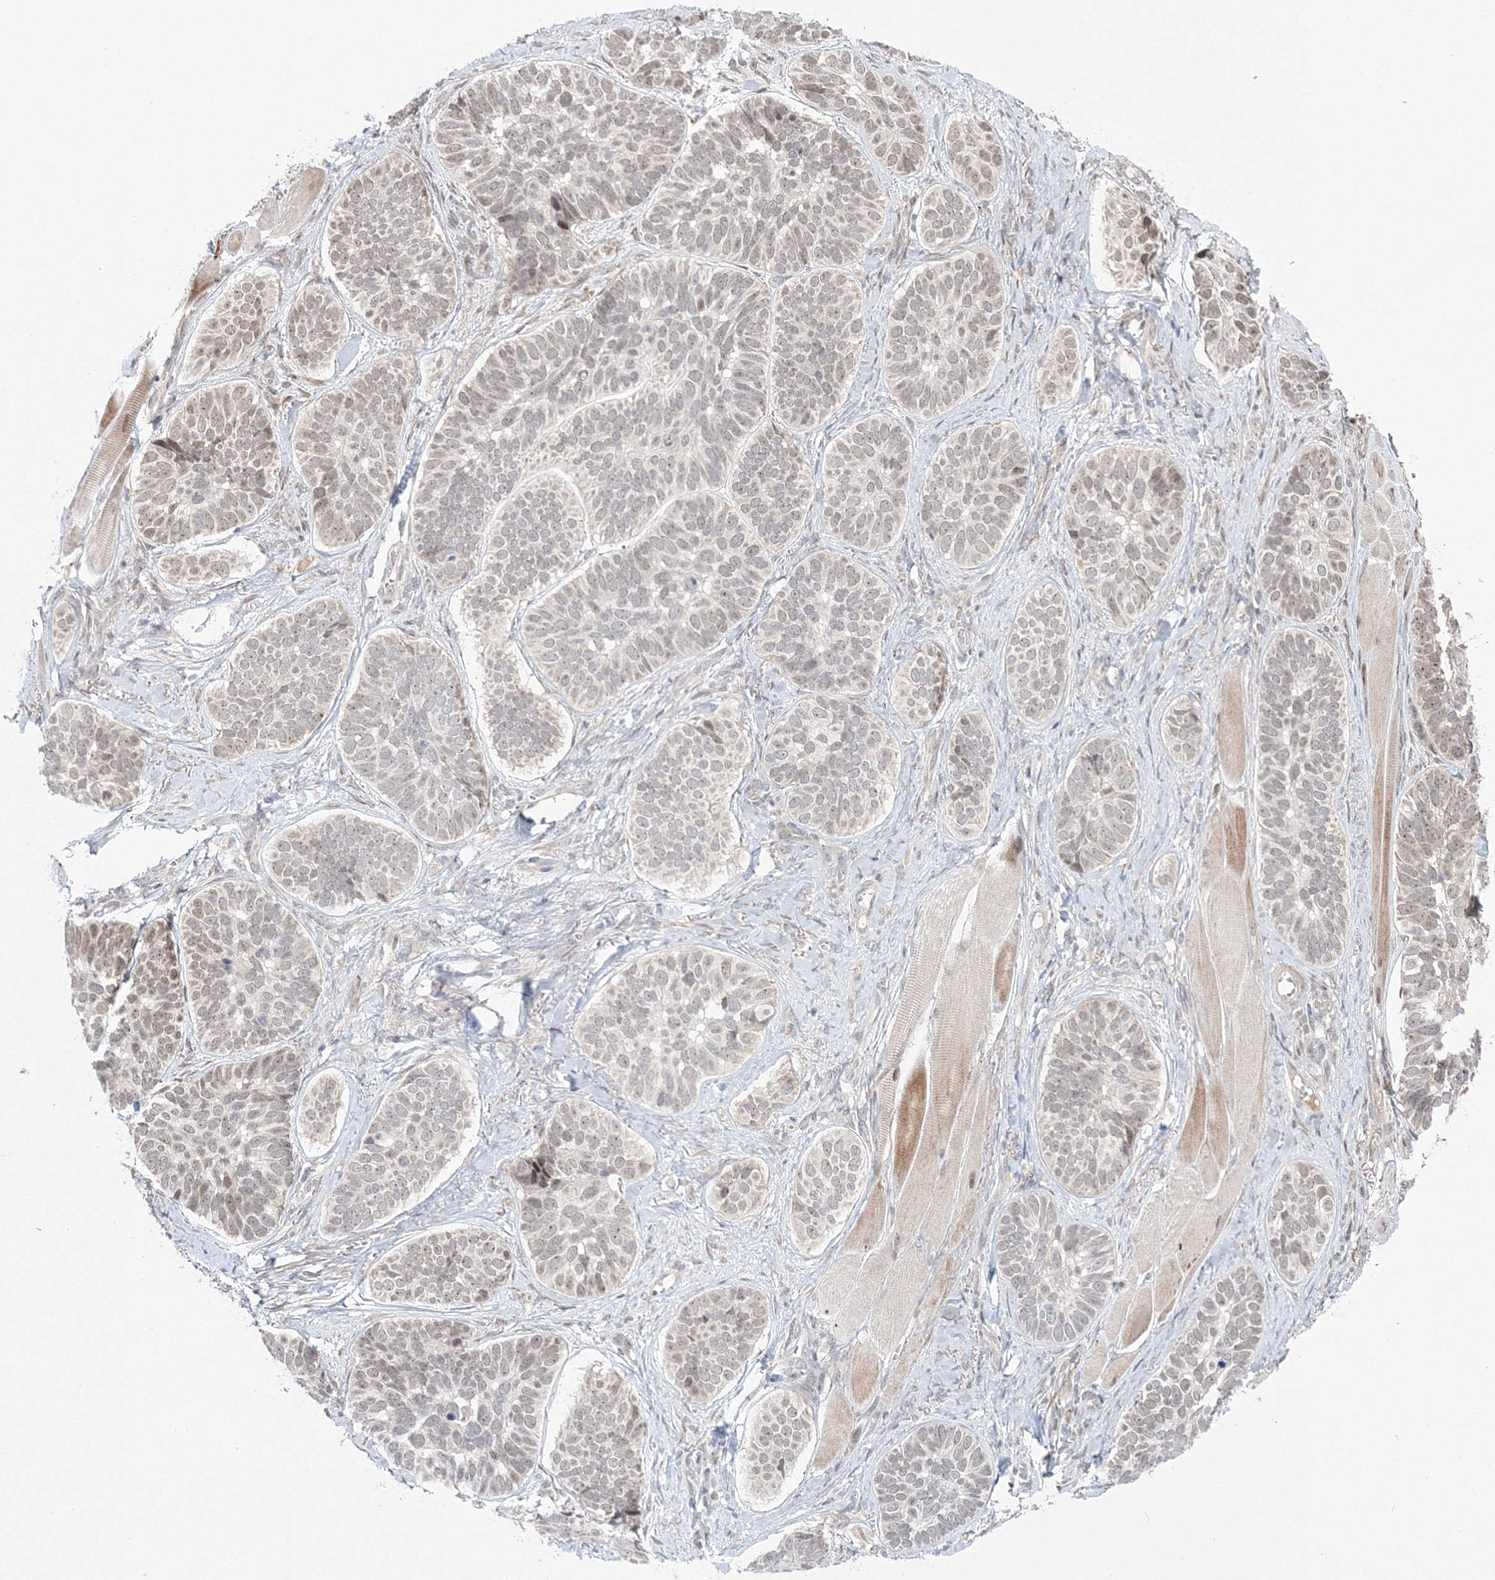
{"staining": {"intensity": "weak", "quantity": "<25%", "location": "nuclear"}, "tissue": "skin cancer", "cell_type": "Tumor cells", "image_type": "cancer", "snomed": [{"axis": "morphology", "description": "Basal cell carcinoma"}, {"axis": "topography", "description": "Skin"}], "caption": "IHC of skin cancer (basal cell carcinoma) exhibits no expression in tumor cells.", "gene": "NOA1", "patient": {"sex": "male", "age": 62}}